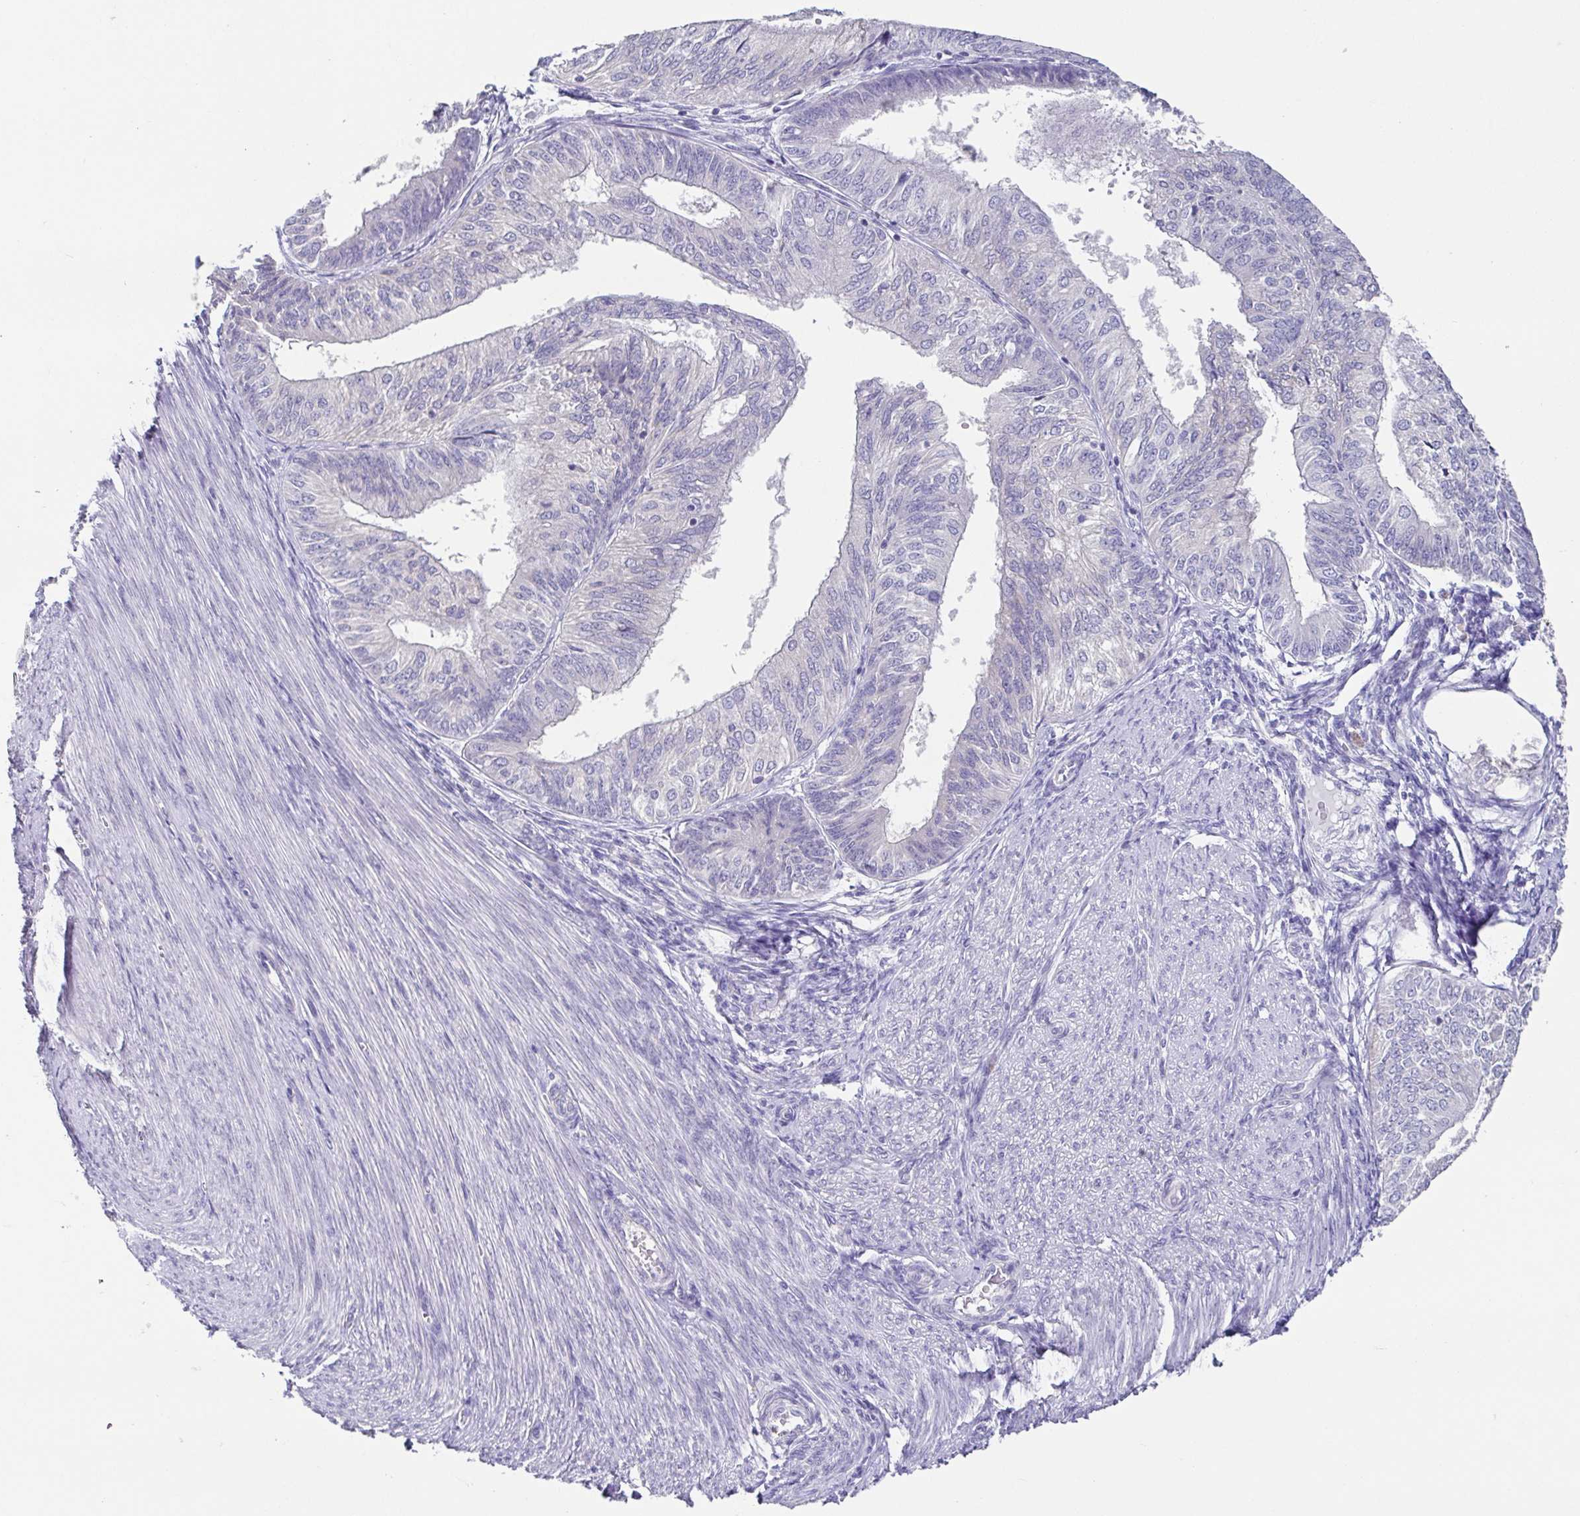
{"staining": {"intensity": "negative", "quantity": "none", "location": "none"}, "tissue": "endometrial cancer", "cell_type": "Tumor cells", "image_type": "cancer", "snomed": [{"axis": "morphology", "description": "Adenocarcinoma, NOS"}, {"axis": "topography", "description": "Endometrium"}], "caption": "Immunohistochemical staining of endometrial cancer exhibits no significant expression in tumor cells.", "gene": "RDH11", "patient": {"sex": "female", "age": 58}}